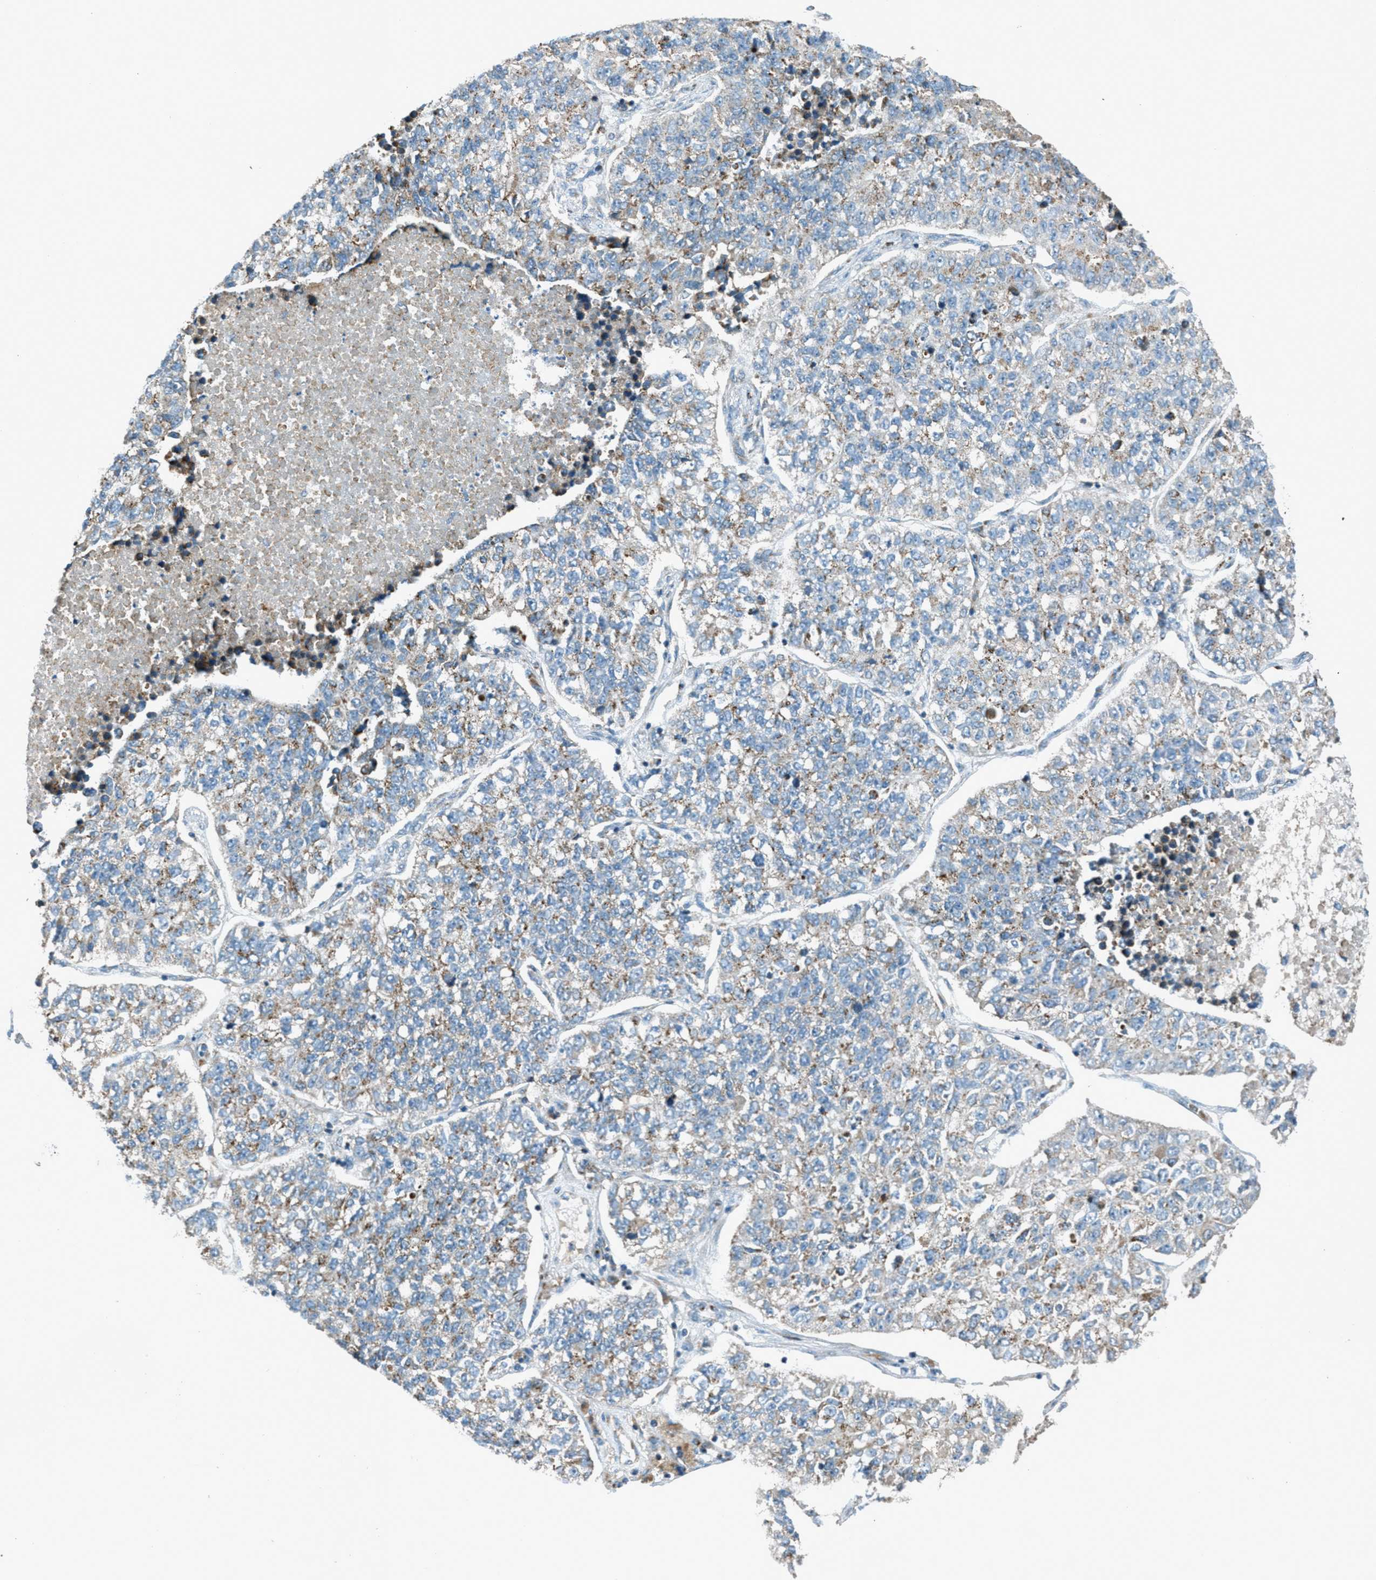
{"staining": {"intensity": "moderate", "quantity": ">75%", "location": "cytoplasmic/membranous"}, "tissue": "lung cancer", "cell_type": "Tumor cells", "image_type": "cancer", "snomed": [{"axis": "morphology", "description": "Adenocarcinoma, NOS"}, {"axis": "topography", "description": "Lung"}], "caption": "Lung cancer (adenocarcinoma) stained with a protein marker displays moderate staining in tumor cells.", "gene": "BCKDK", "patient": {"sex": "male", "age": 49}}